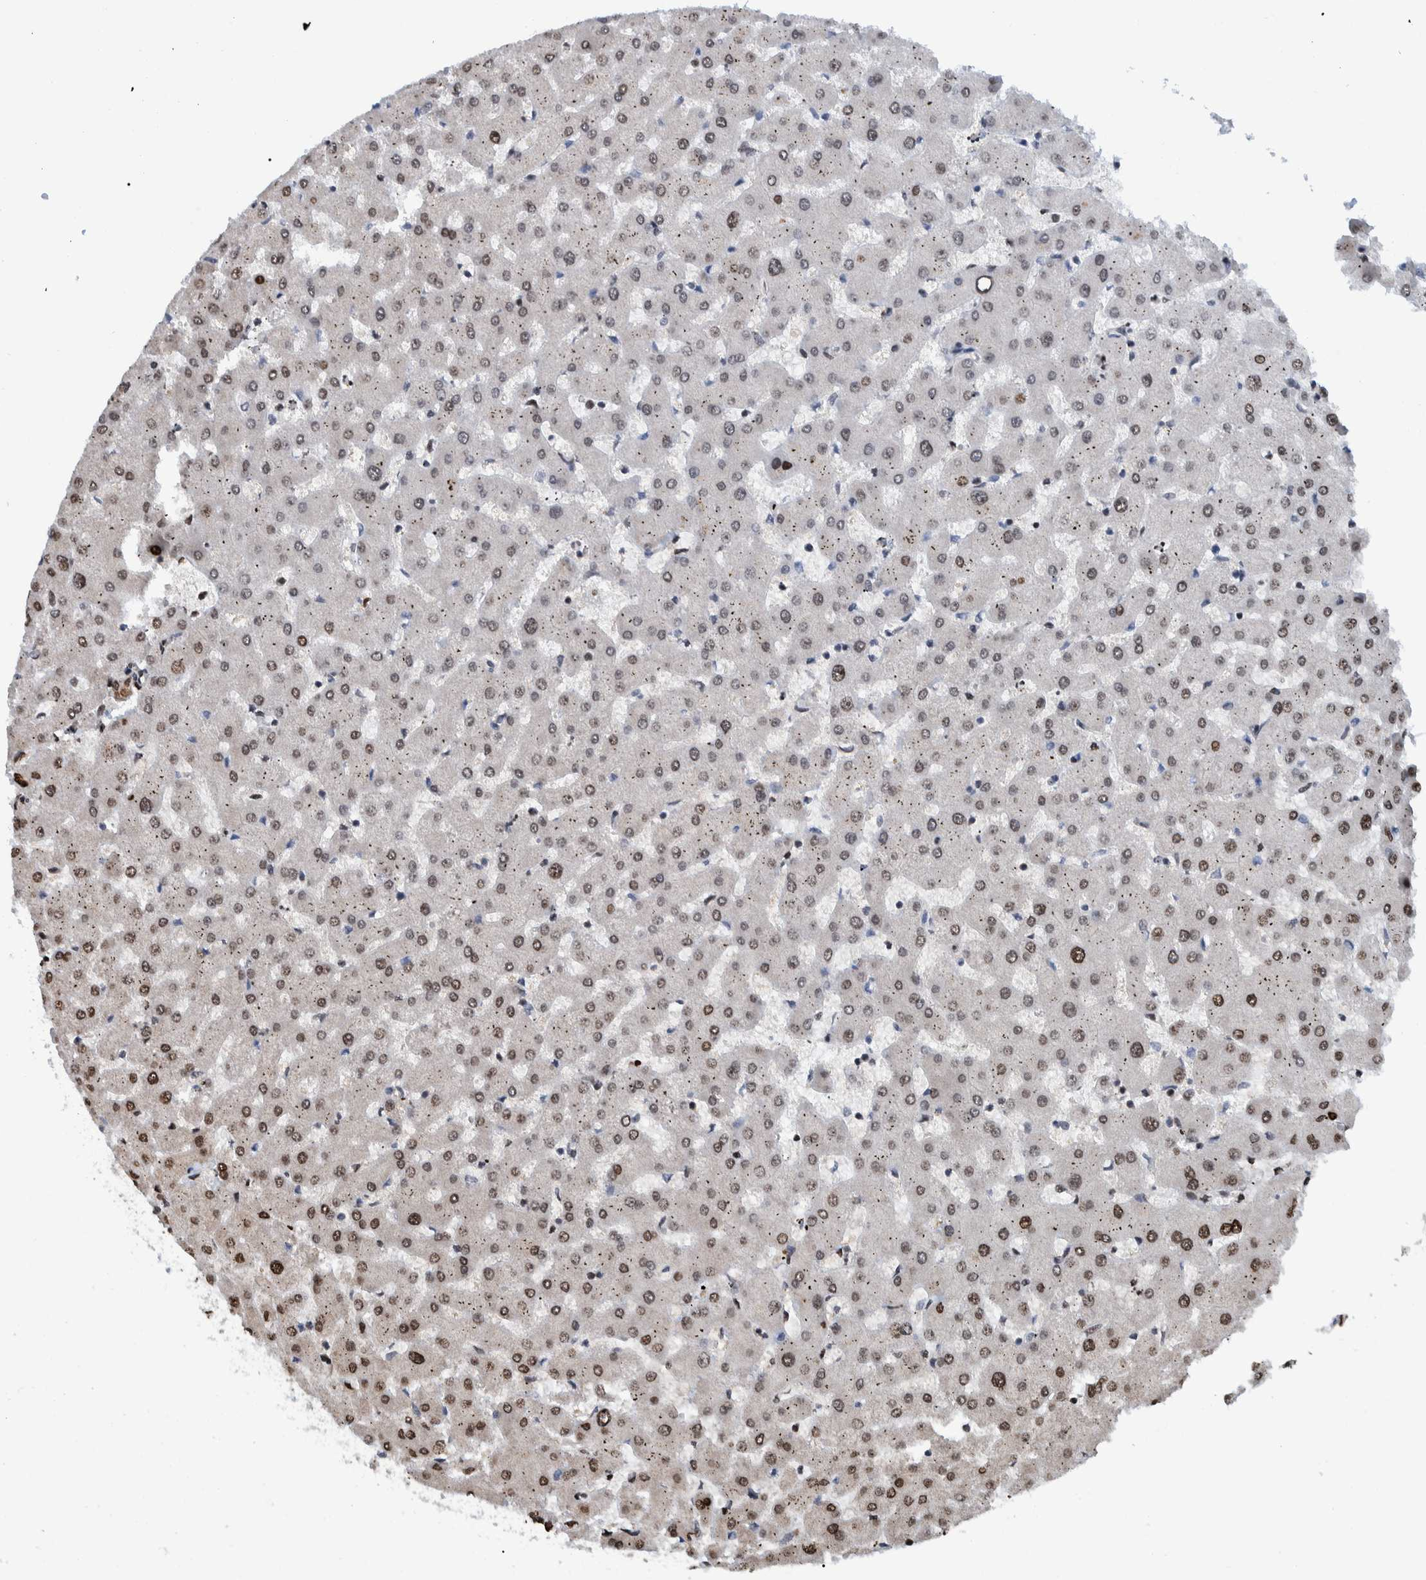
{"staining": {"intensity": "strong", "quantity": ">75%", "location": "nuclear"}, "tissue": "liver", "cell_type": "Cholangiocytes", "image_type": "normal", "snomed": [{"axis": "morphology", "description": "Normal tissue, NOS"}, {"axis": "topography", "description": "Liver"}], "caption": "Immunohistochemical staining of benign liver reveals strong nuclear protein staining in about >75% of cholangiocytes. Using DAB (3,3'-diaminobenzidine) (brown) and hematoxylin (blue) stains, captured at high magnification using brightfield microscopy.", "gene": "HEATR9", "patient": {"sex": "female", "age": 63}}